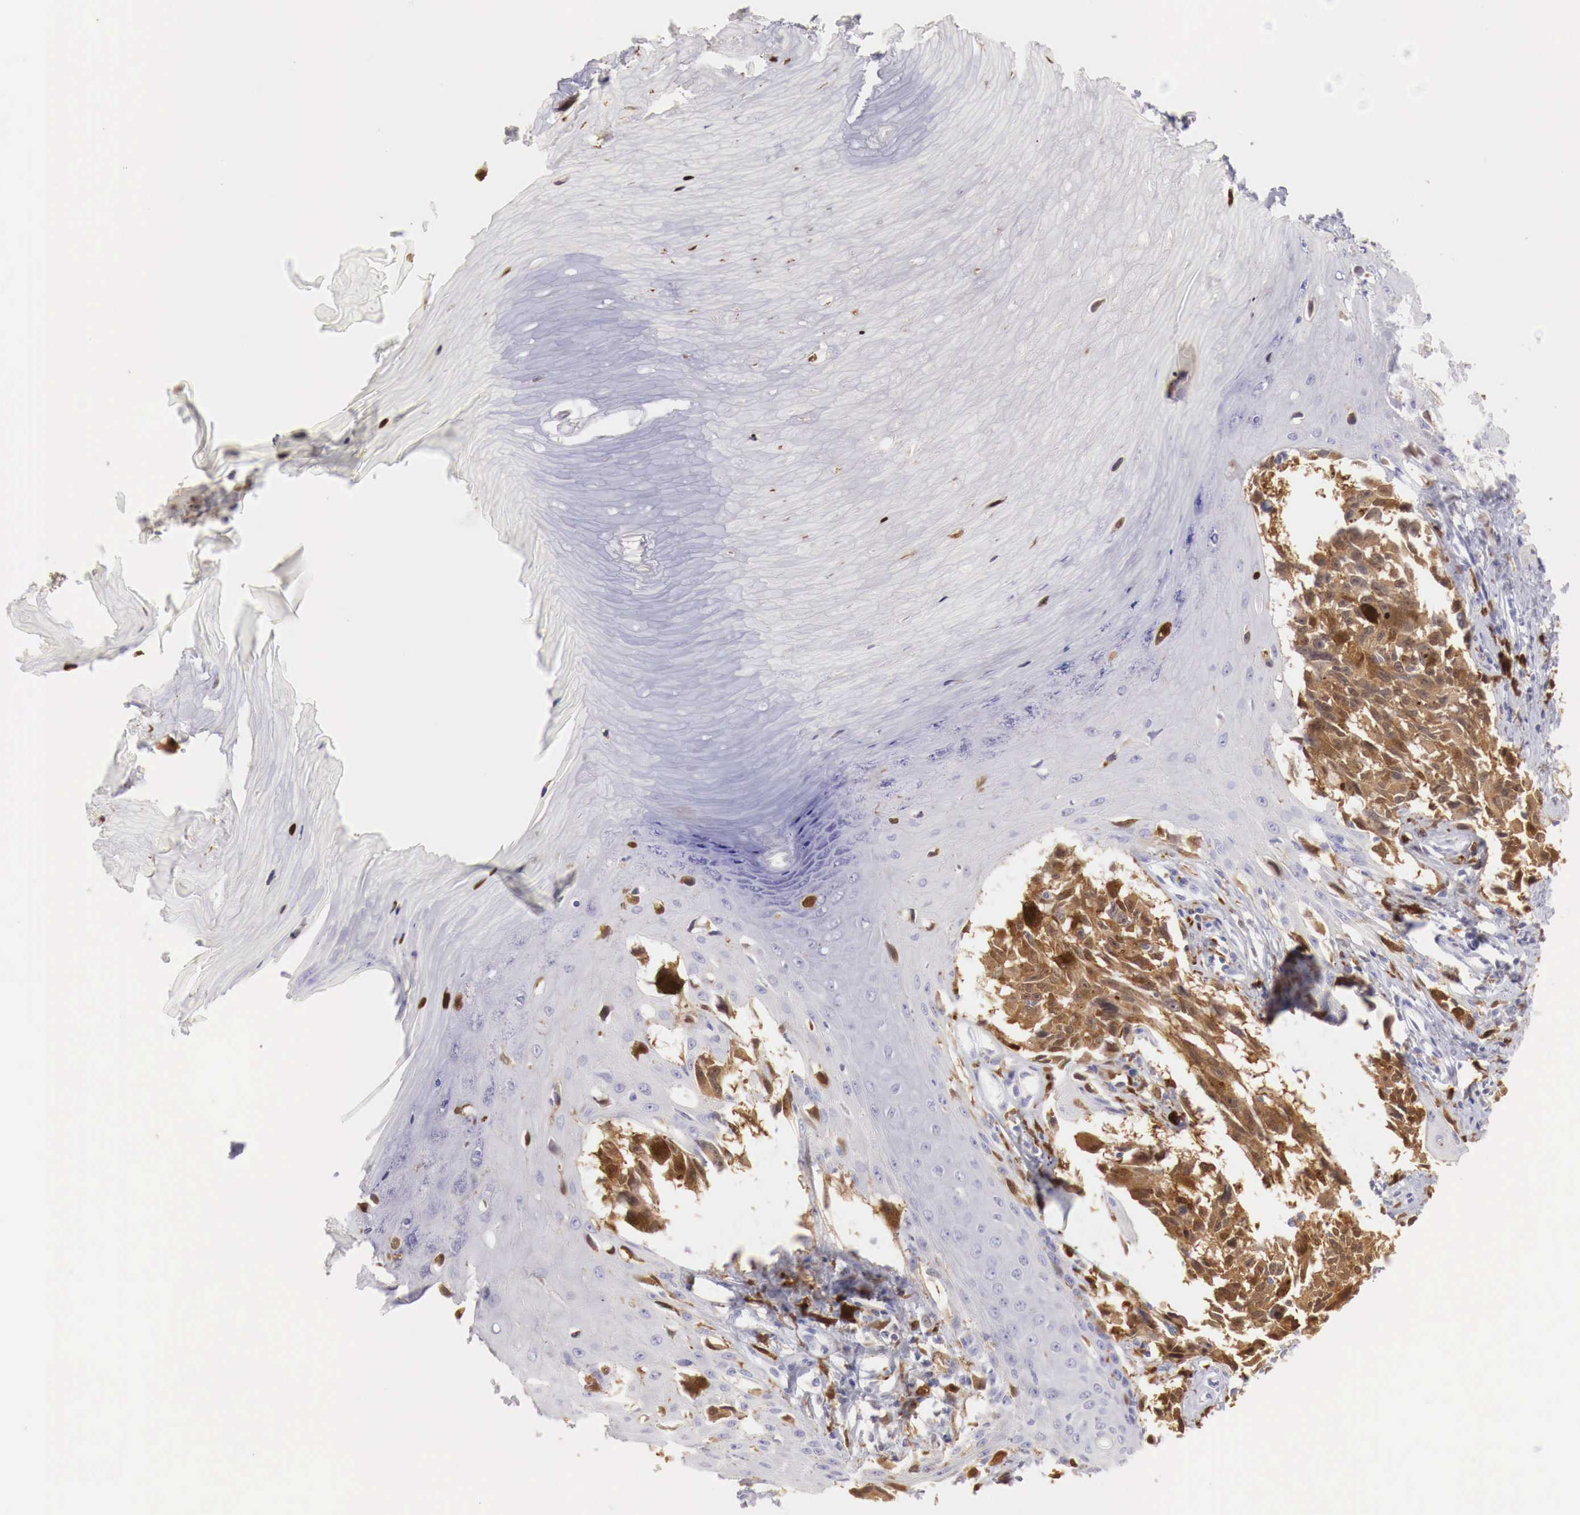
{"staining": {"intensity": "strong", "quantity": "25%-75%", "location": "cytoplasmic/membranous"}, "tissue": "melanoma", "cell_type": "Tumor cells", "image_type": "cancer", "snomed": [{"axis": "morphology", "description": "Malignant melanoma, NOS"}, {"axis": "topography", "description": "Skin"}], "caption": "Tumor cells display strong cytoplasmic/membranous positivity in about 25%-75% of cells in melanoma. (IHC, brightfield microscopy, high magnification).", "gene": "RENBP", "patient": {"sex": "female", "age": 82}}